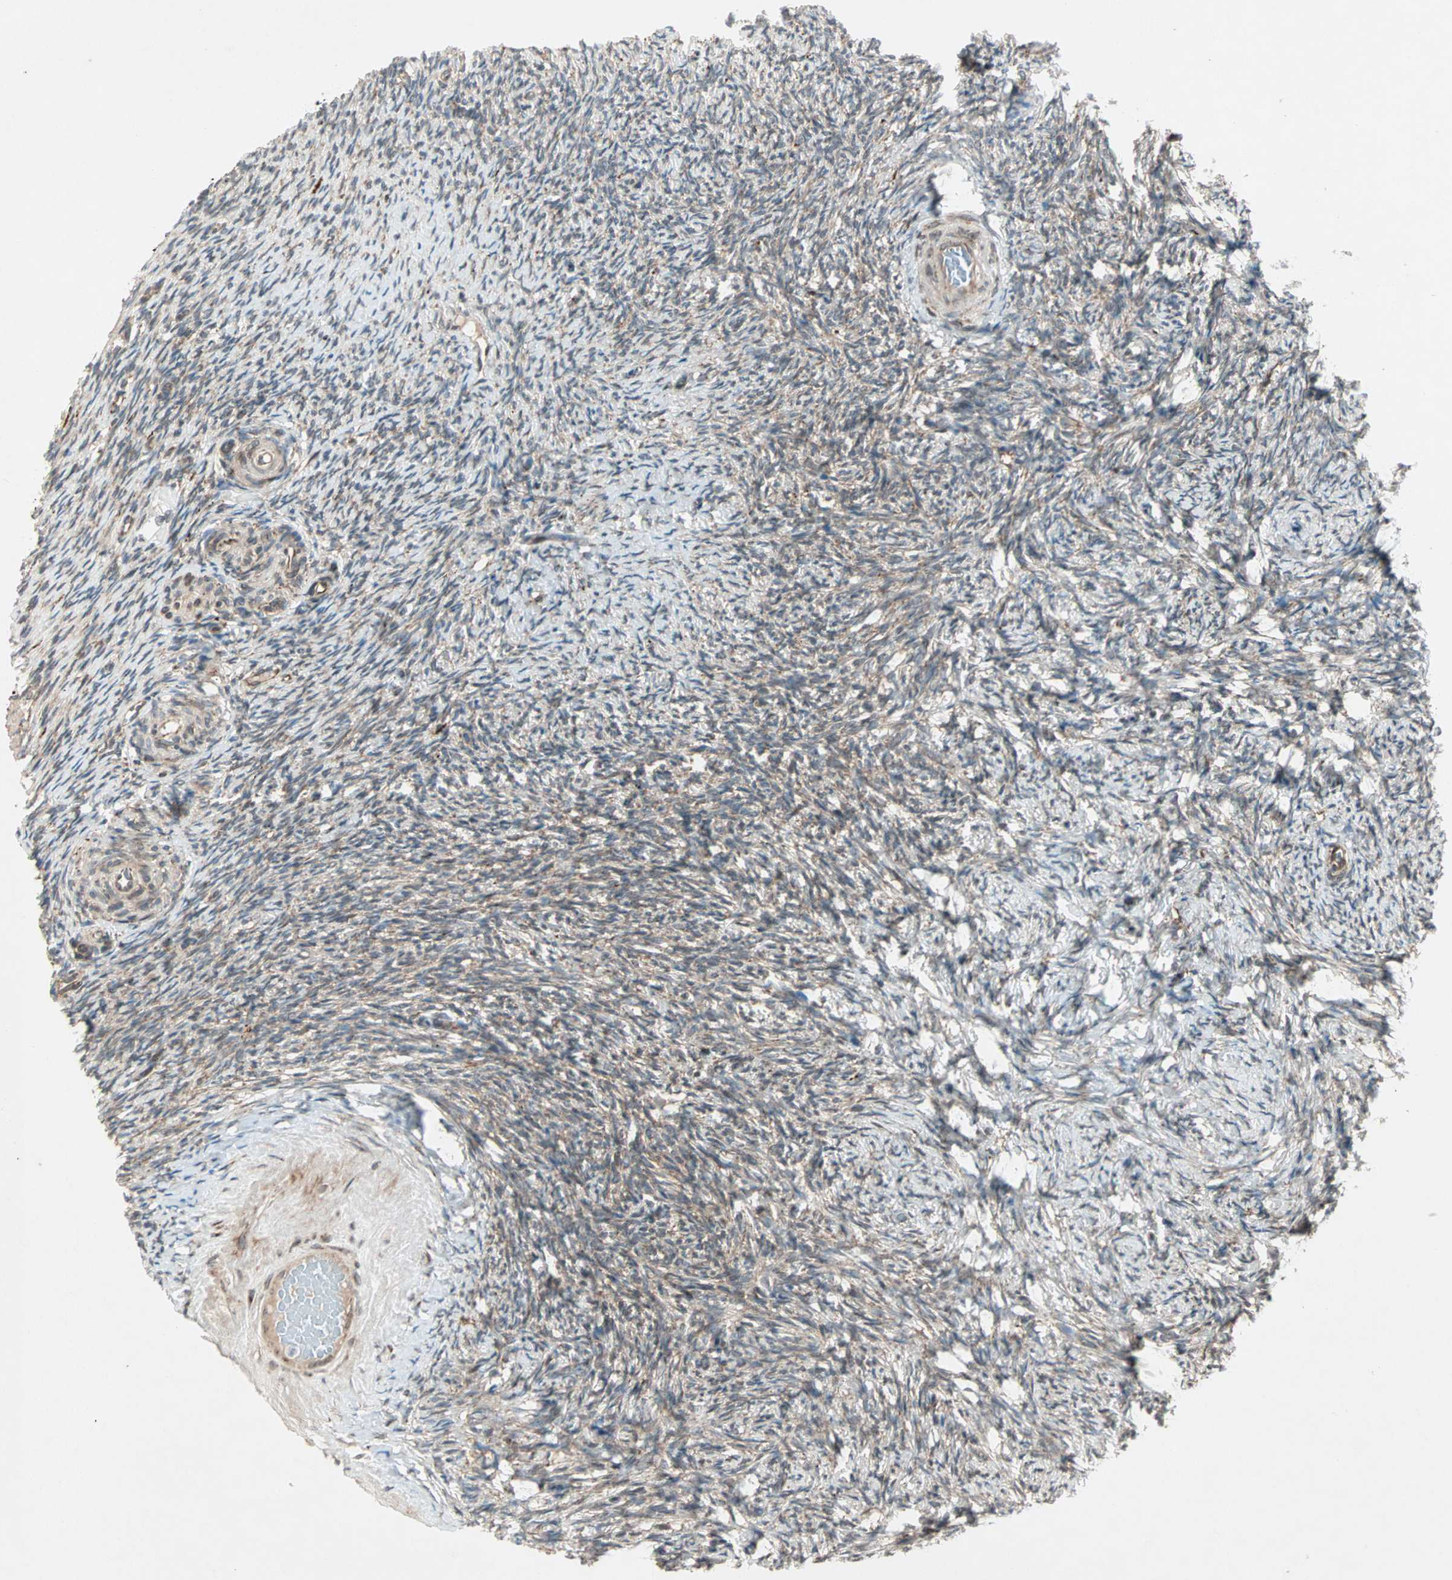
{"staining": {"intensity": "strong", "quantity": ">75%", "location": "cytoplasmic/membranous"}, "tissue": "ovary", "cell_type": "Follicle cells", "image_type": "normal", "snomed": [{"axis": "morphology", "description": "Normal tissue, NOS"}, {"axis": "topography", "description": "Ovary"}], "caption": "This micrograph shows immunohistochemistry staining of benign ovary, with high strong cytoplasmic/membranous positivity in approximately >75% of follicle cells.", "gene": "ZNF37A", "patient": {"sex": "female", "age": 60}}